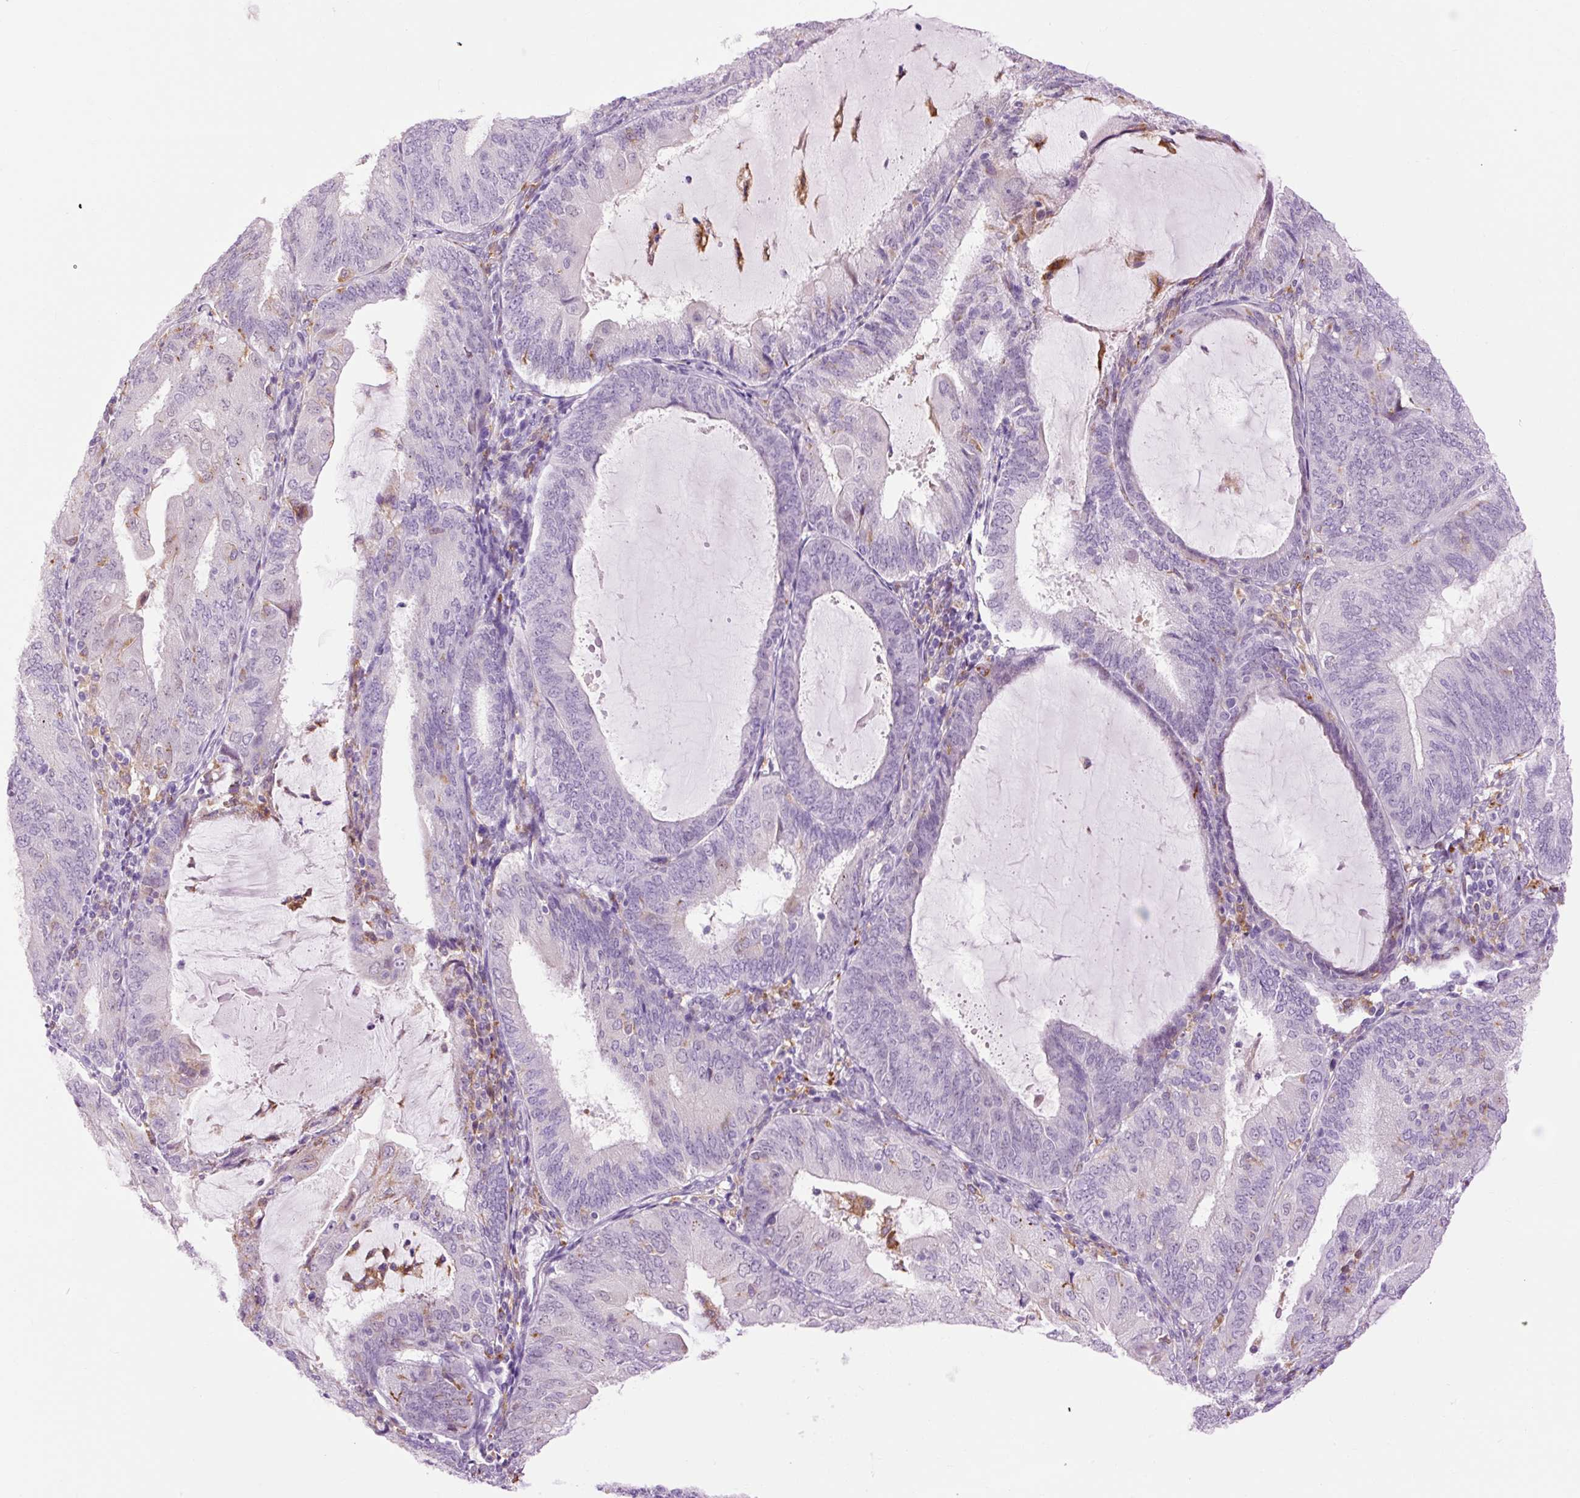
{"staining": {"intensity": "negative", "quantity": "none", "location": "none"}, "tissue": "endometrial cancer", "cell_type": "Tumor cells", "image_type": "cancer", "snomed": [{"axis": "morphology", "description": "Adenocarcinoma, NOS"}, {"axis": "topography", "description": "Endometrium"}], "caption": "There is no significant positivity in tumor cells of endometrial cancer.", "gene": "LY86", "patient": {"sex": "female", "age": 81}}